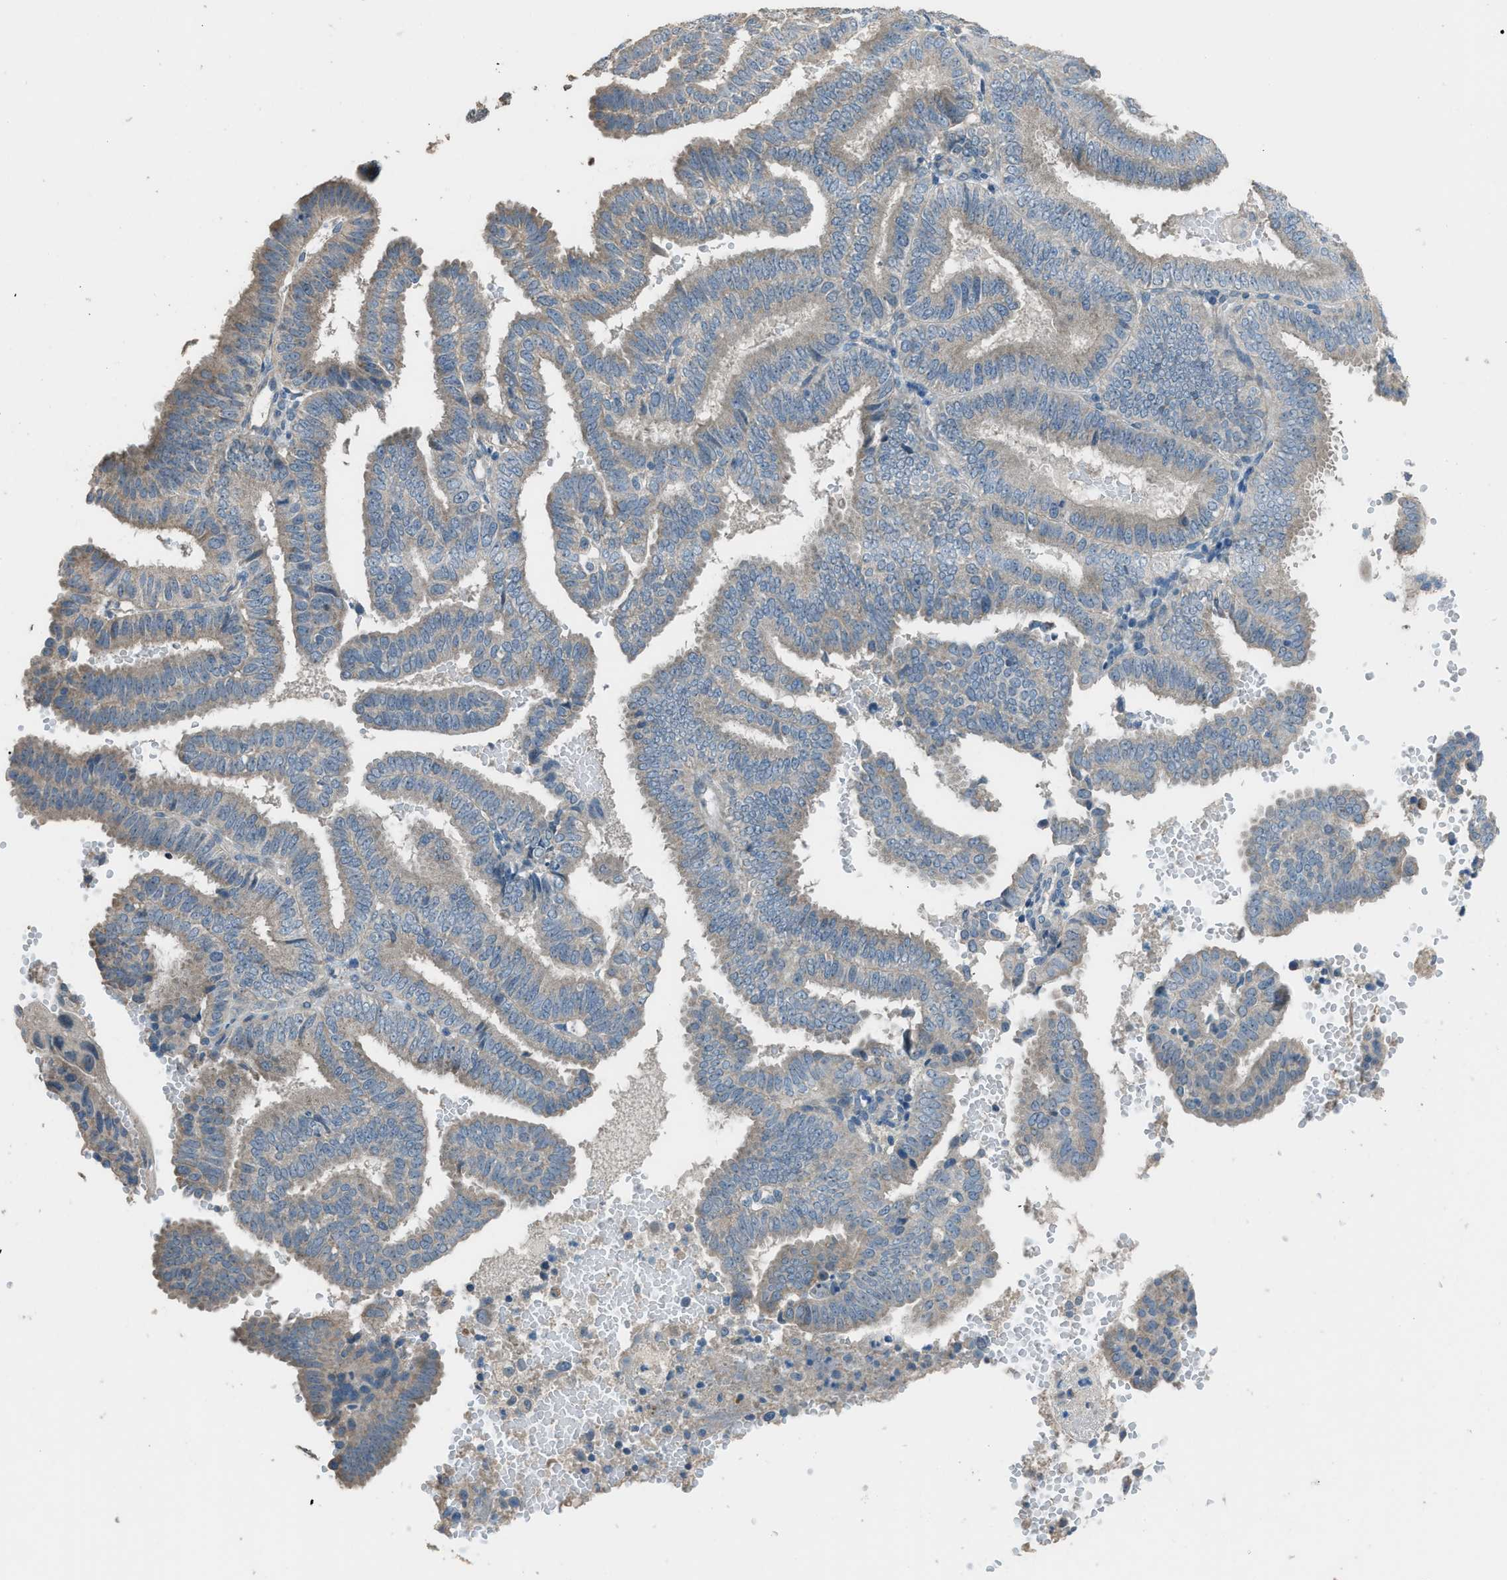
{"staining": {"intensity": "weak", "quantity": ">75%", "location": "cytoplasmic/membranous"}, "tissue": "endometrial cancer", "cell_type": "Tumor cells", "image_type": "cancer", "snomed": [{"axis": "morphology", "description": "Adenocarcinoma, NOS"}, {"axis": "topography", "description": "Endometrium"}], "caption": "Endometrial adenocarcinoma stained for a protein (brown) shows weak cytoplasmic/membranous positive expression in about >75% of tumor cells.", "gene": "TIMD4", "patient": {"sex": "female", "age": 58}}